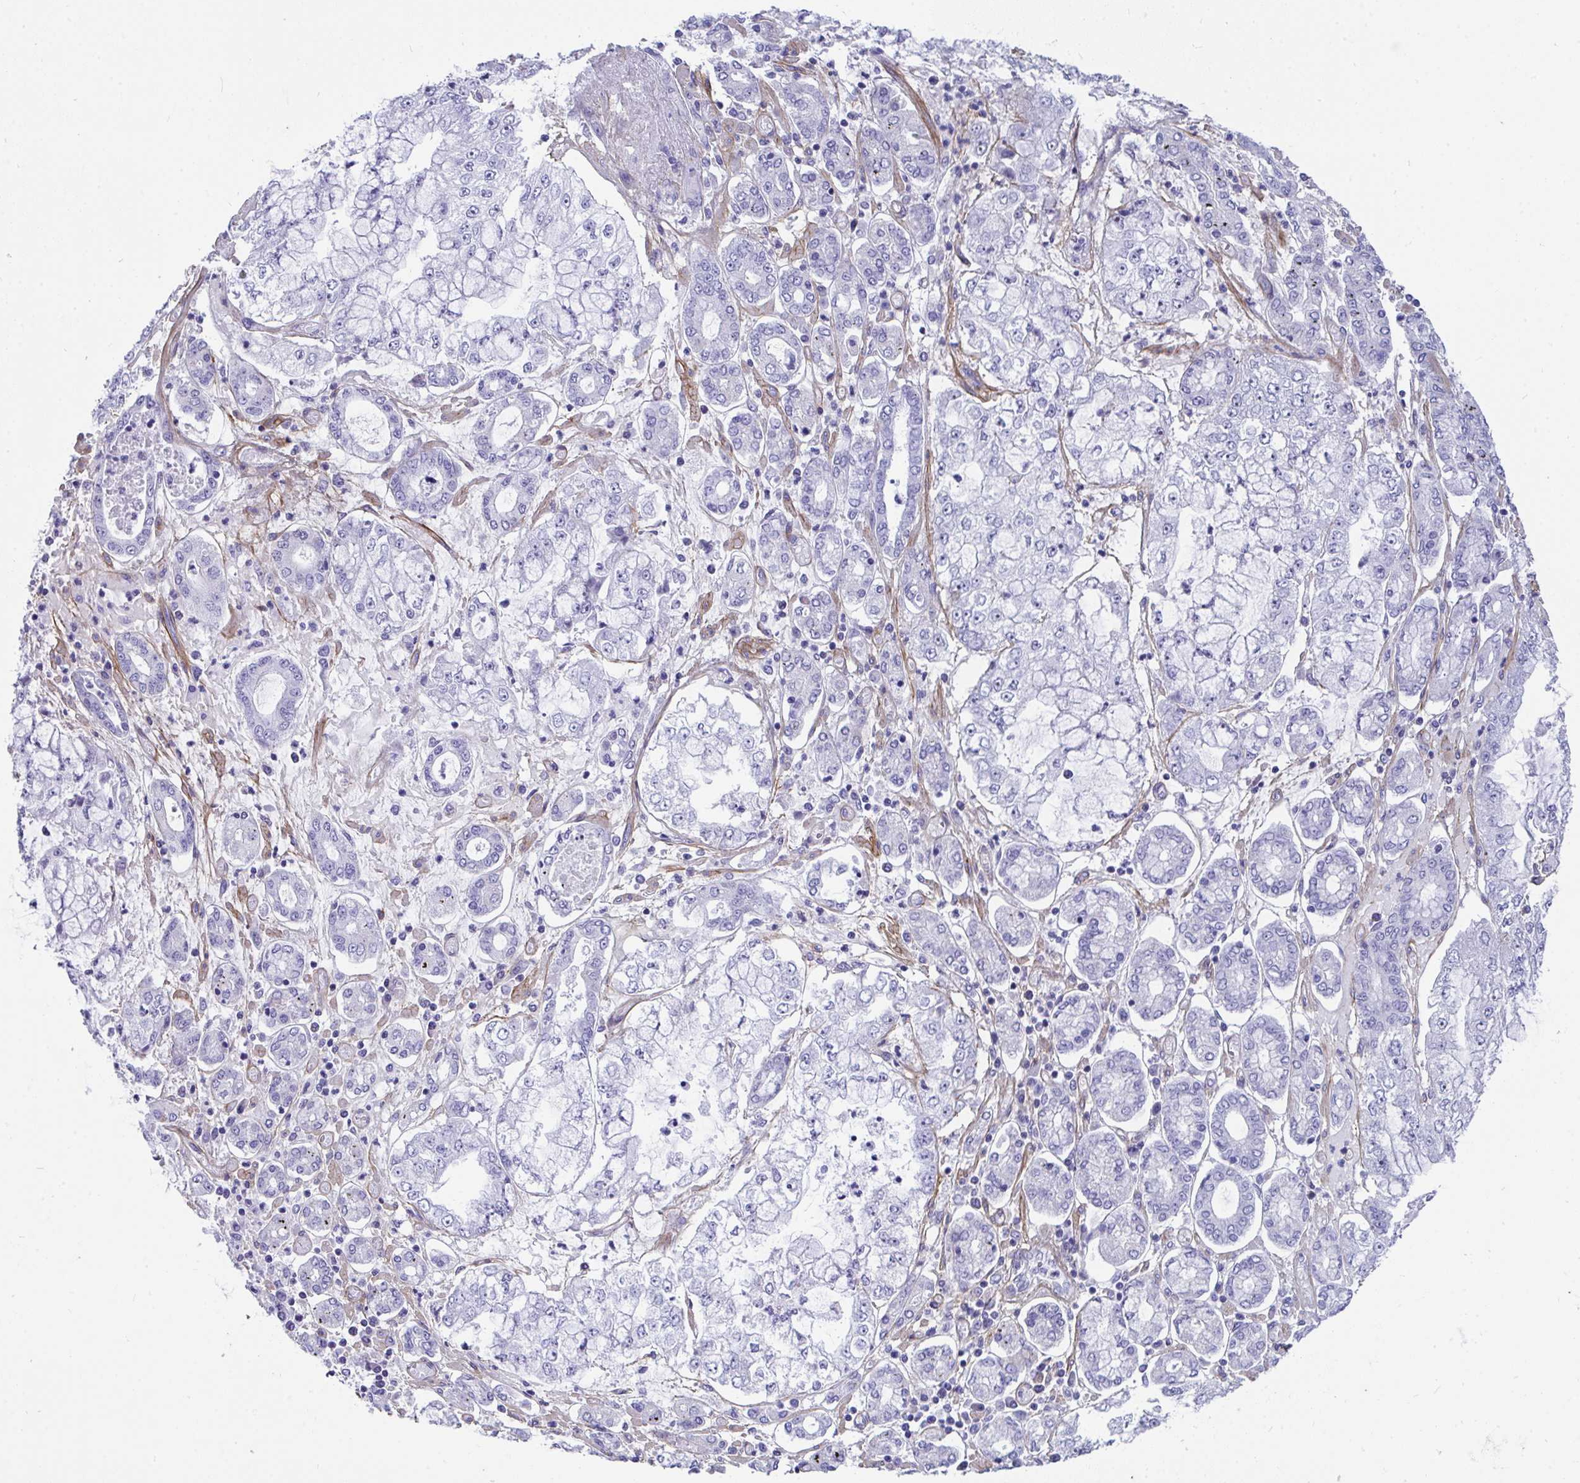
{"staining": {"intensity": "negative", "quantity": "none", "location": "none"}, "tissue": "stomach cancer", "cell_type": "Tumor cells", "image_type": "cancer", "snomed": [{"axis": "morphology", "description": "Adenocarcinoma, NOS"}, {"axis": "topography", "description": "Stomach"}], "caption": "This image is of stomach cancer (adenocarcinoma) stained with immunohistochemistry to label a protein in brown with the nuclei are counter-stained blue. There is no staining in tumor cells.", "gene": "LHFPL6", "patient": {"sex": "male", "age": 76}}